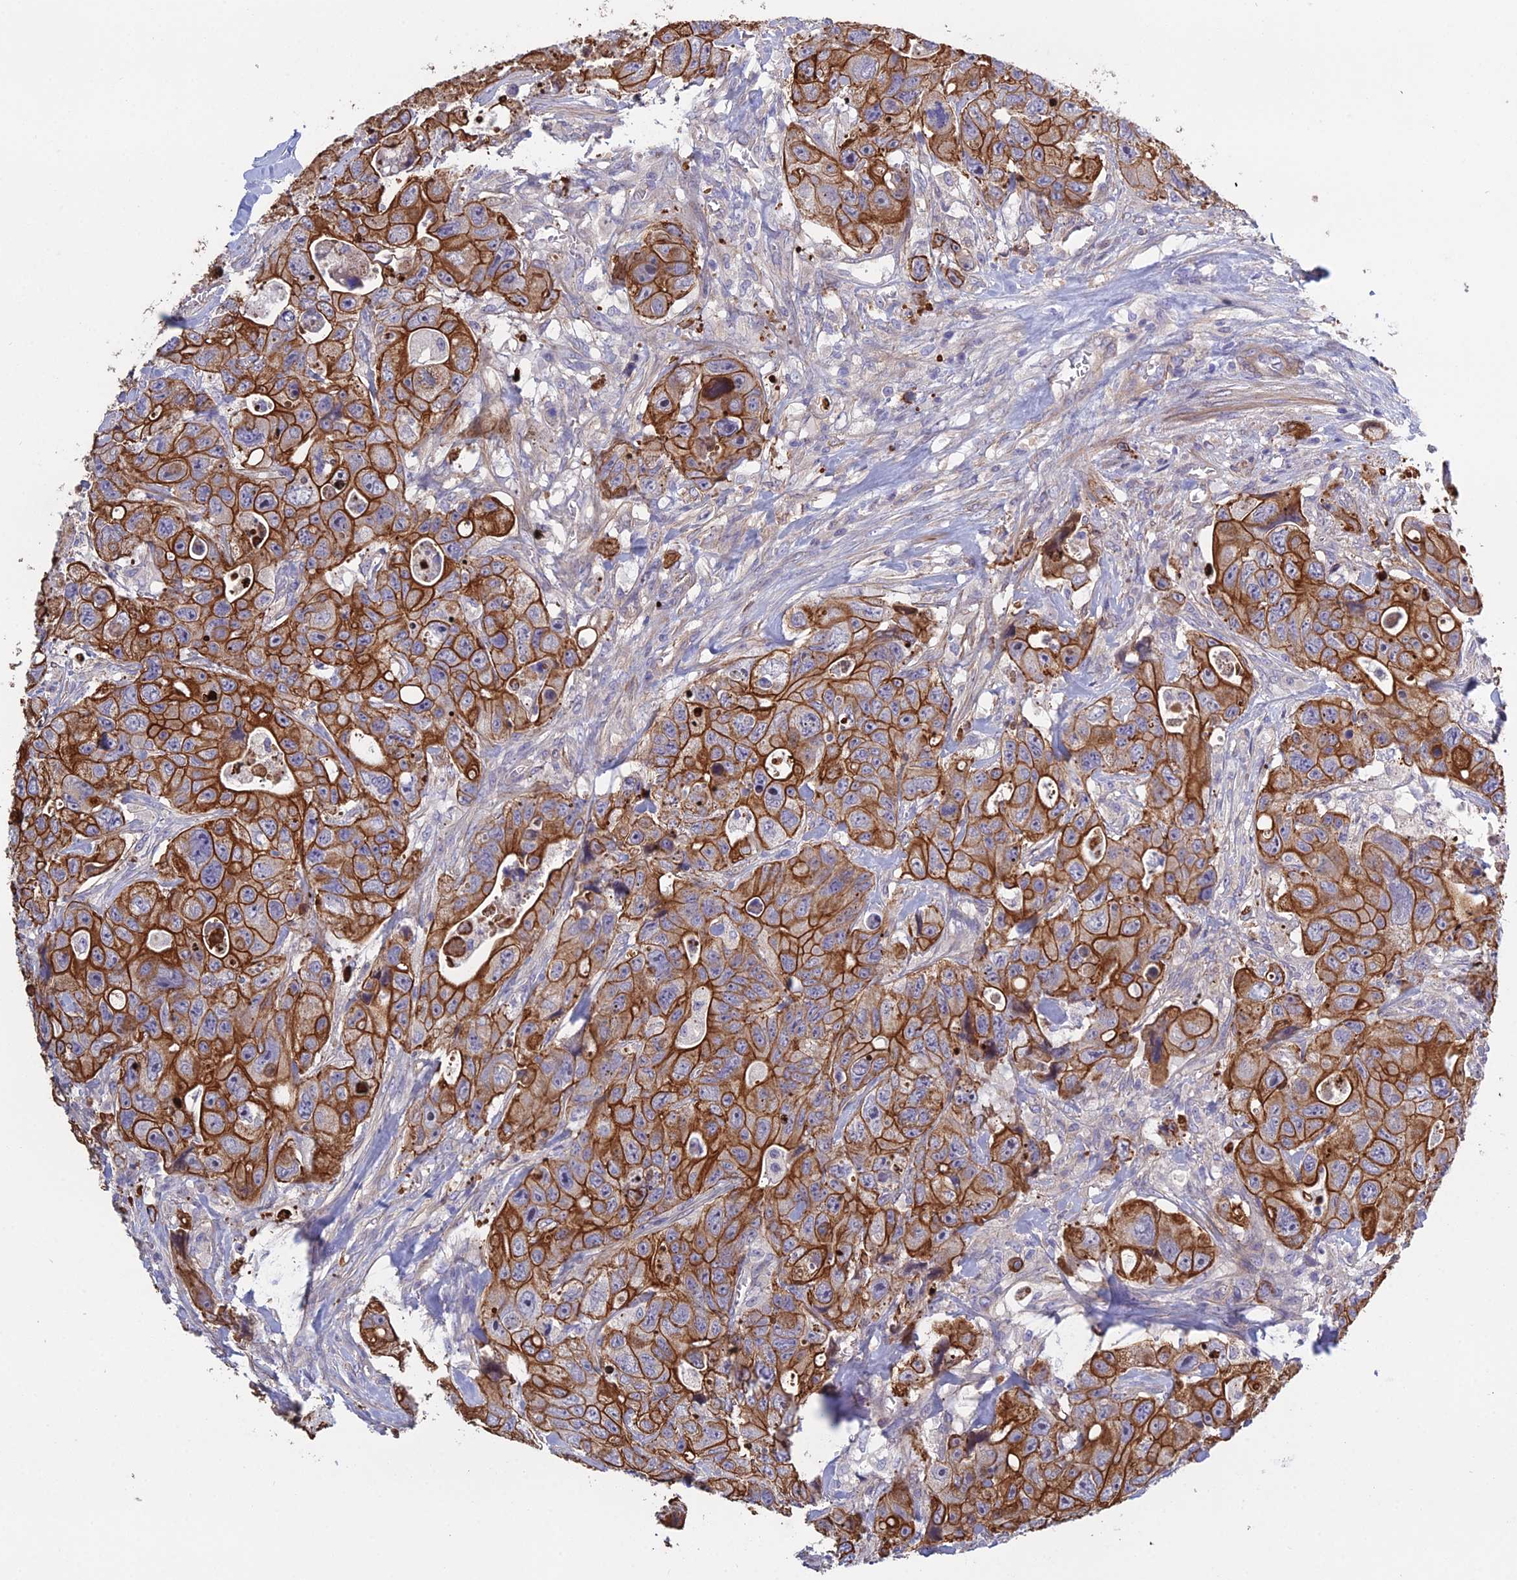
{"staining": {"intensity": "moderate", "quantity": ">75%", "location": "cytoplasmic/membranous"}, "tissue": "colorectal cancer", "cell_type": "Tumor cells", "image_type": "cancer", "snomed": [{"axis": "morphology", "description": "Adenocarcinoma, NOS"}, {"axis": "topography", "description": "Colon"}], "caption": "This is a micrograph of IHC staining of colorectal cancer, which shows moderate staining in the cytoplasmic/membranous of tumor cells.", "gene": "LZTS2", "patient": {"sex": "female", "age": 46}}